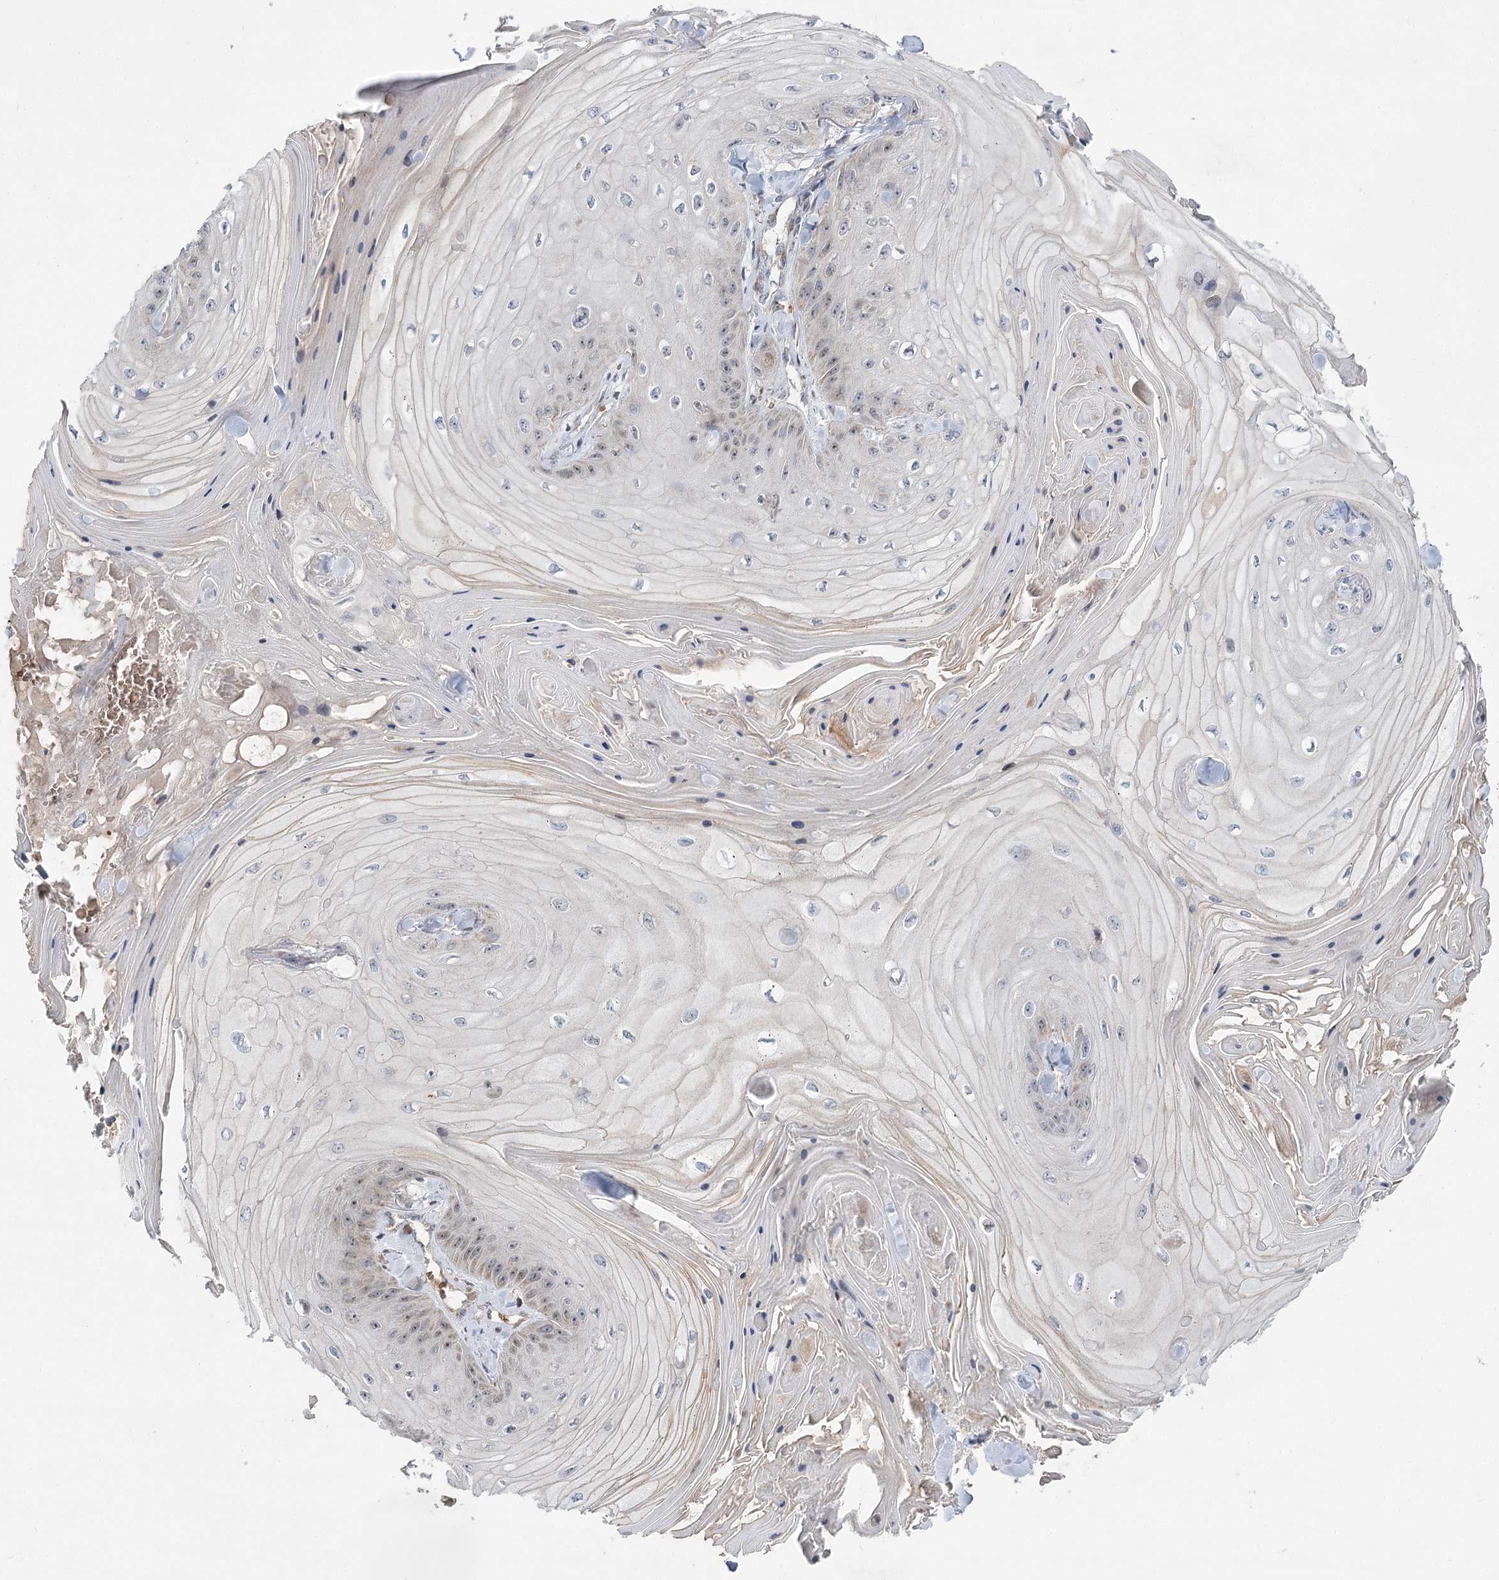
{"staining": {"intensity": "weak", "quantity": "<25%", "location": "nuclear"}, "tissue": "skin cancer", "cell_type": "Tumor cells", "image_type": "cancer", "snomed": [{"axis": "morphology", "description": "Squamous cell carcinoma, NOS"}, {"axis": "topography", "description": "Skin"}], "caption": "The image shows no significant positivity in tumor cells of squamous cell carcinoma (skin).", "gene": "NSMCE4A", "patient": {"sex": "male", "age": 74}}